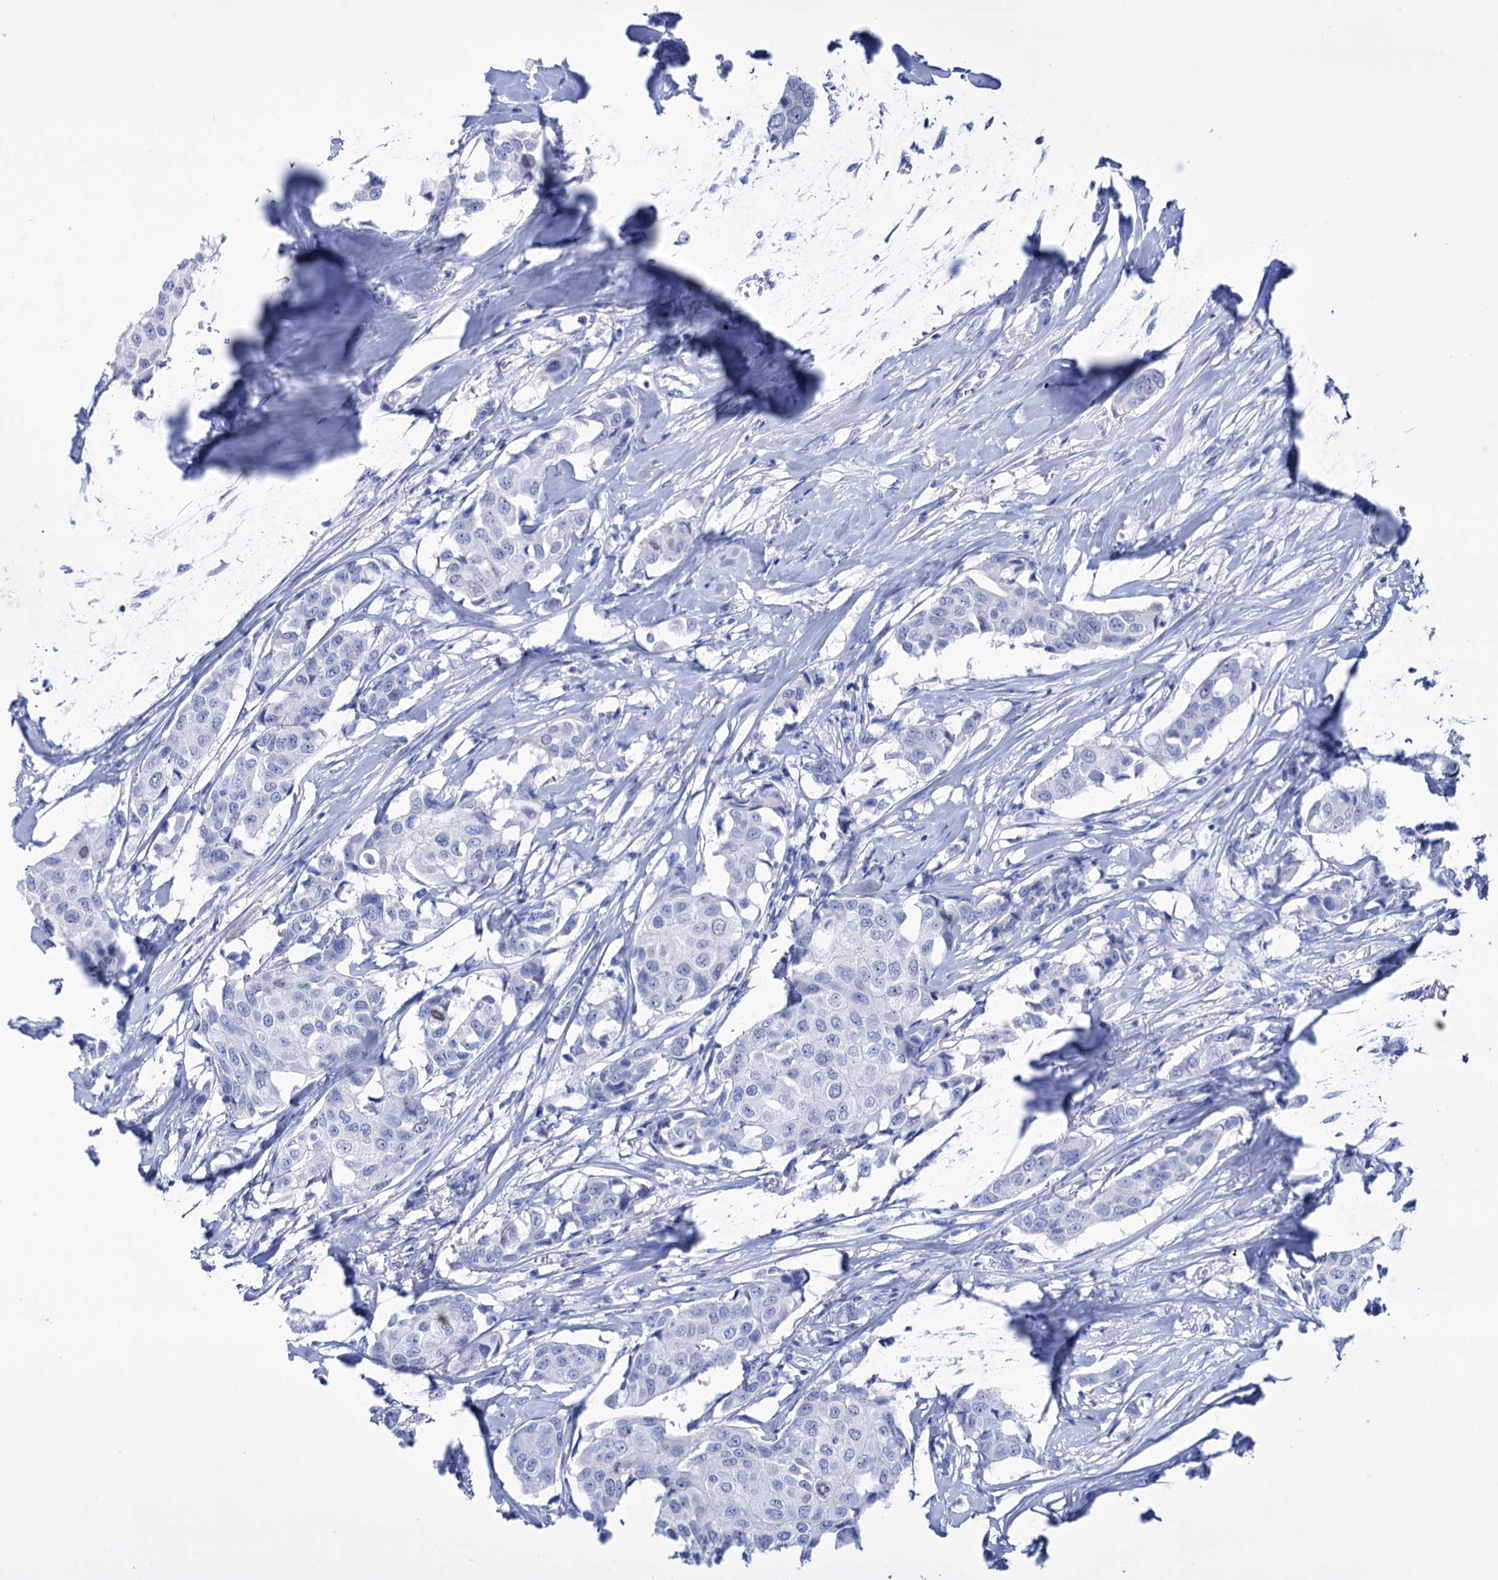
{"staining": {"intensity": "negative", "quantity": "none", "location": "none"}, "tissue": "breast cancer", "cell_type": "Tumor cells", "image_type": "cancer", "snomed": [{"axis": "morphology", "description": "Duct carcinoma"}, {"axis": "topography", "description": "Breast"}], "caption": "Tumor cells show no significant staining in breast cancer (intraductal carcinoma).", "gene": "FBXW12", "patient": {"sex": "female", "age": 80}}